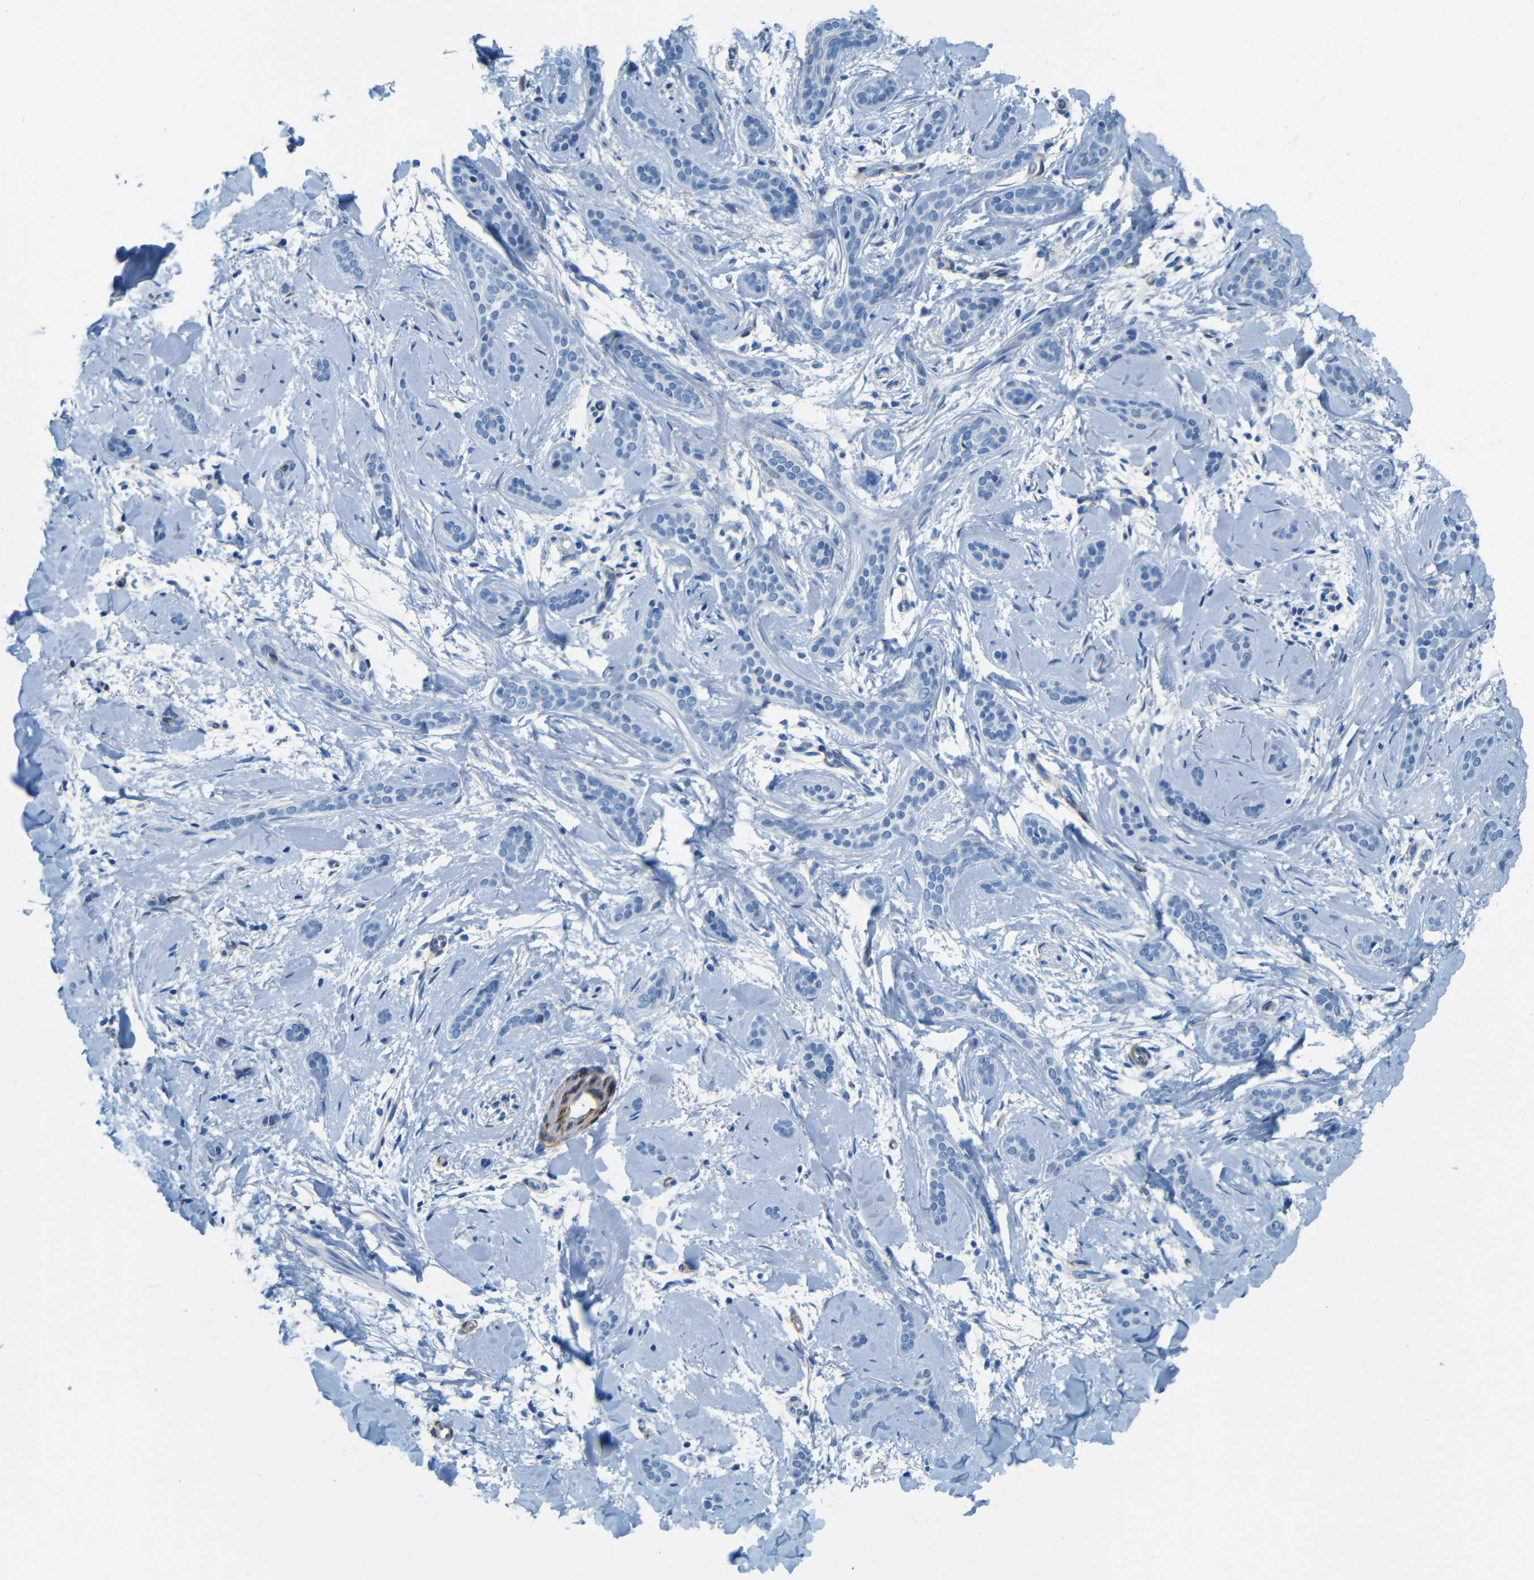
{"staining": {"intensity": "negative", "quantity": "none", "location": "none"}, "tissue": "skin cancer", "cell_type": "Tumor cells", "image_type": "cancer", "snomed": [{"axis": "morphology", "description": "Basal cell carcinoma"}, {"axis": "morphology", "description": "Adnexal tumor, benign"}, {"axis": "topography", "description": "Skin"}], "caption": "Immunohistochemistry (IHC) histopathology image of skin cancer stained for a protein (brown), which shows no positivity in tumor cells.", "gene": "MAP2", "patient": {"sex": "female", "age": 42}}